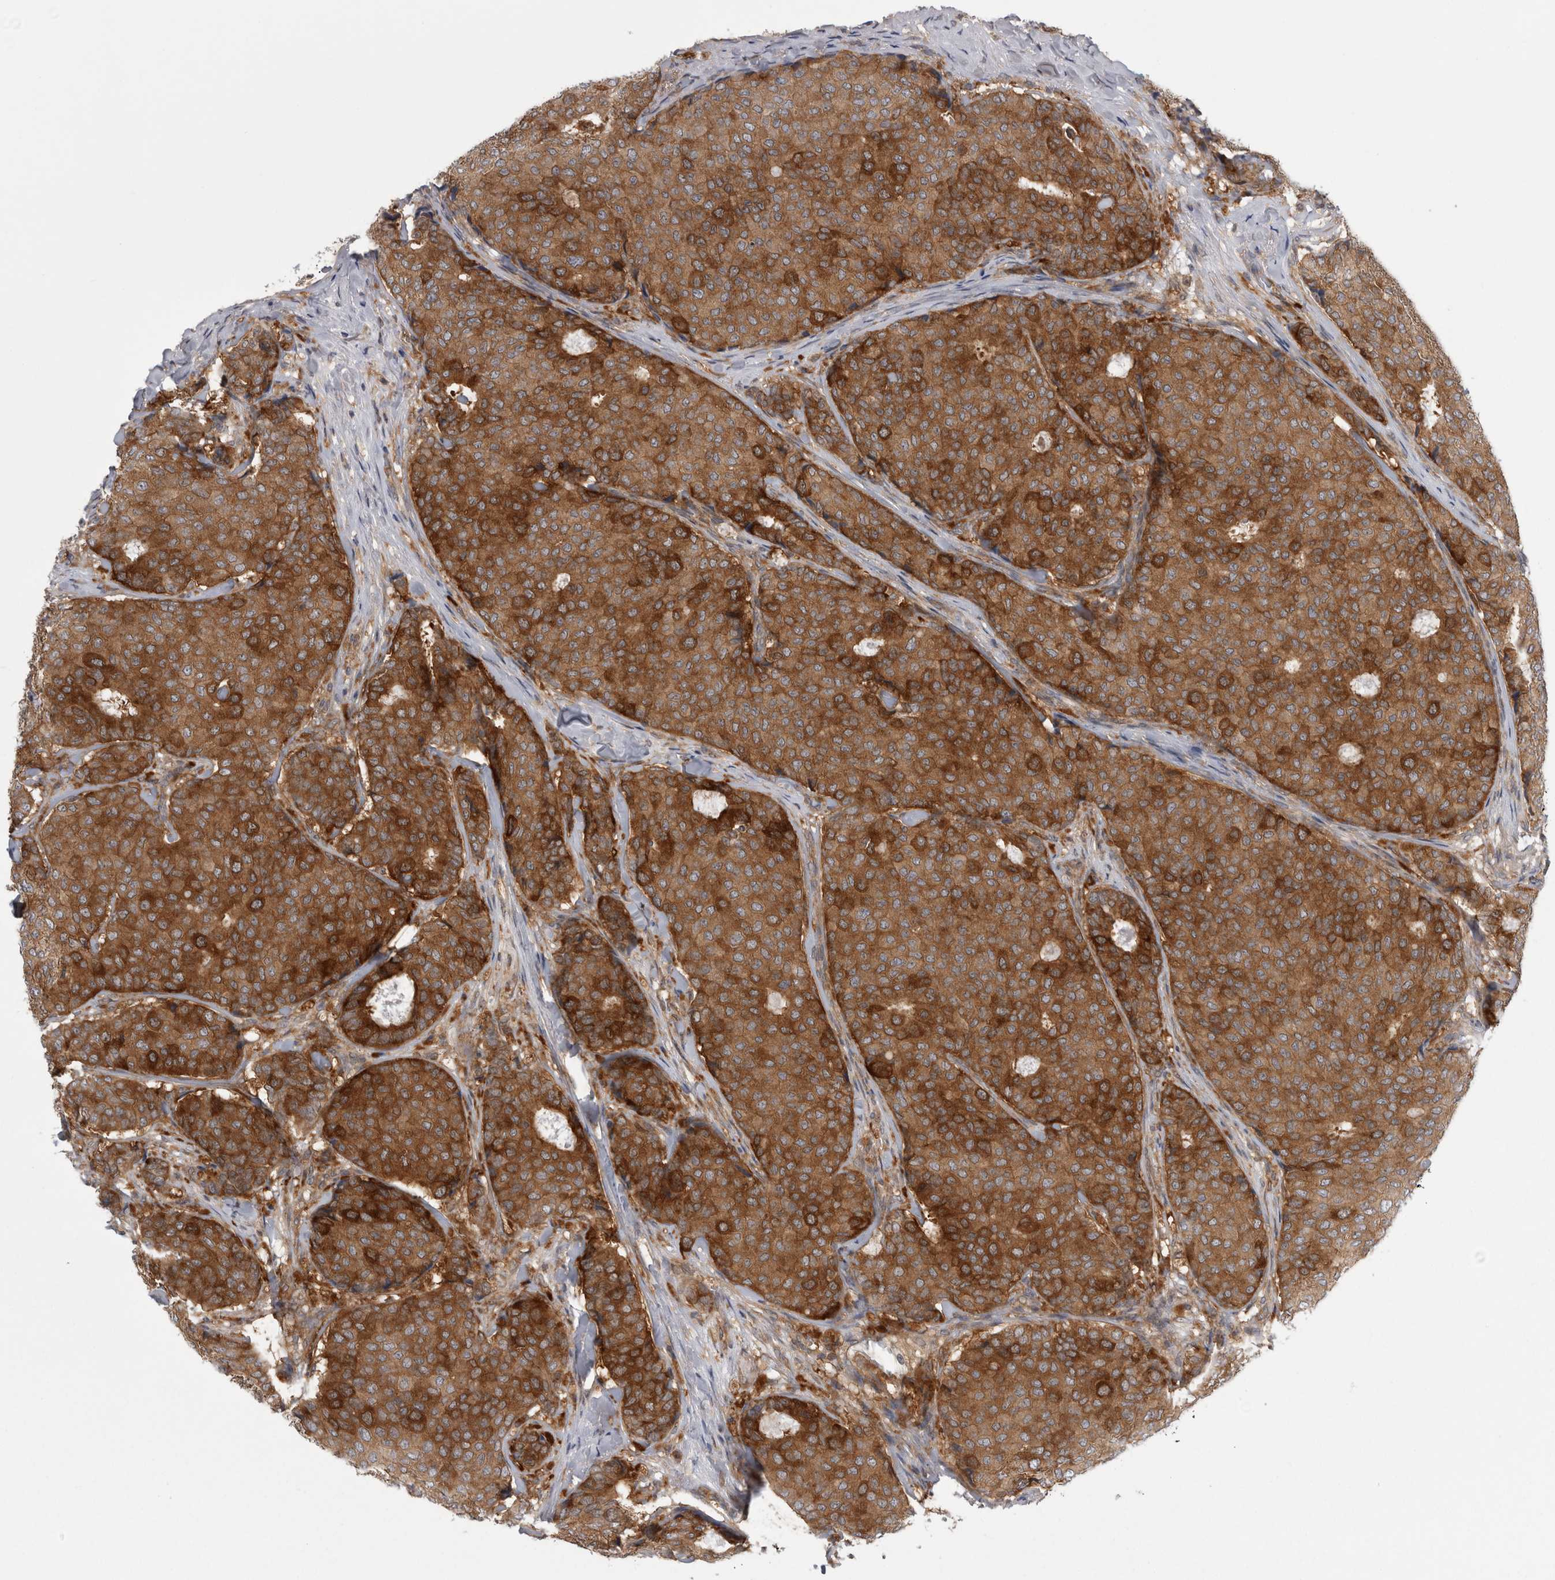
{"staining": {"intensity": "strong", "quantity": ">75%", "location": "cytoplasmic/membranous"}, "tissue": "breast cancer", "cell_type": "Tumor cells", "image_type": "cancer", "snomed": [{"axis": "morphology", "description": "Duct carcinoma"}, {"axis": "topography", "description": "Breast"}], "caption": "Protein expression analysis of human breast cancer reveals strong cytoplasmic/membranous expression in about >75% of tumor cells. (brown staining indicates protein expression, while blue staining denotes nuclei).", "gene": "CACYBP", "patient": {"sex": "female", "age": 75}}